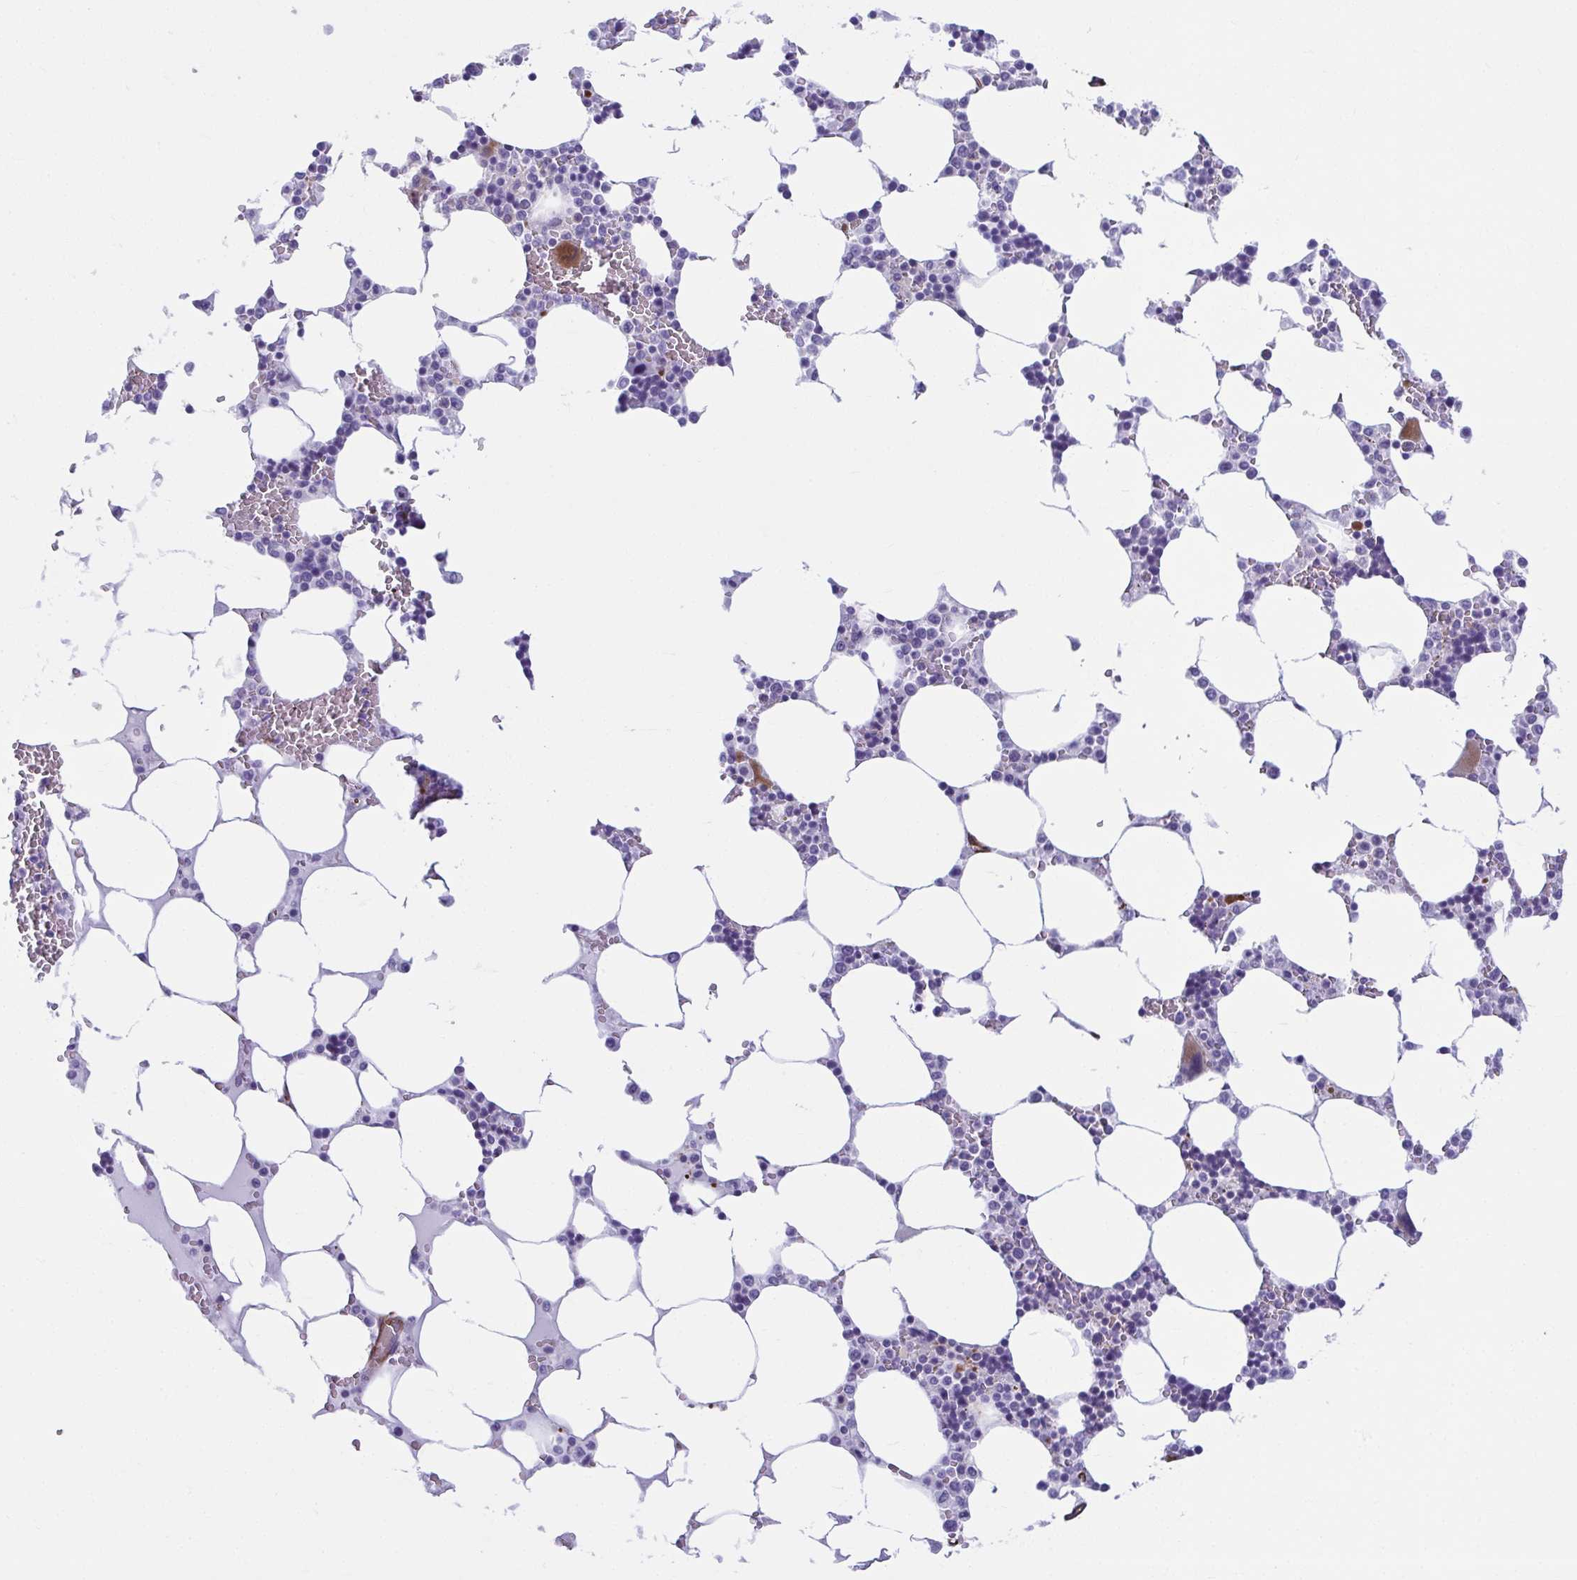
{"staining": {"intensity": "moderate", "quantity": "<25%", "location": "cytoplasmic/membranous"}, "tissue": "bone marrow", "cell_type": "Hematopoietic cells", "image_type": "normal", "snomed": [{"axis": "morphology", "description": "Normal tissue, NOS"}, {"axis": "topography", "description": "Bone marrow"}], "caption": "Approximately <25% of hematopoietic cells in unremarkable human bone marrow demonstrate moderate cytoplasmic/membranous protein expression as visualized by brown immunohistochemical staining.", "gene": "TCEAL3", "patient": {"sex": "male", "age": 64}}